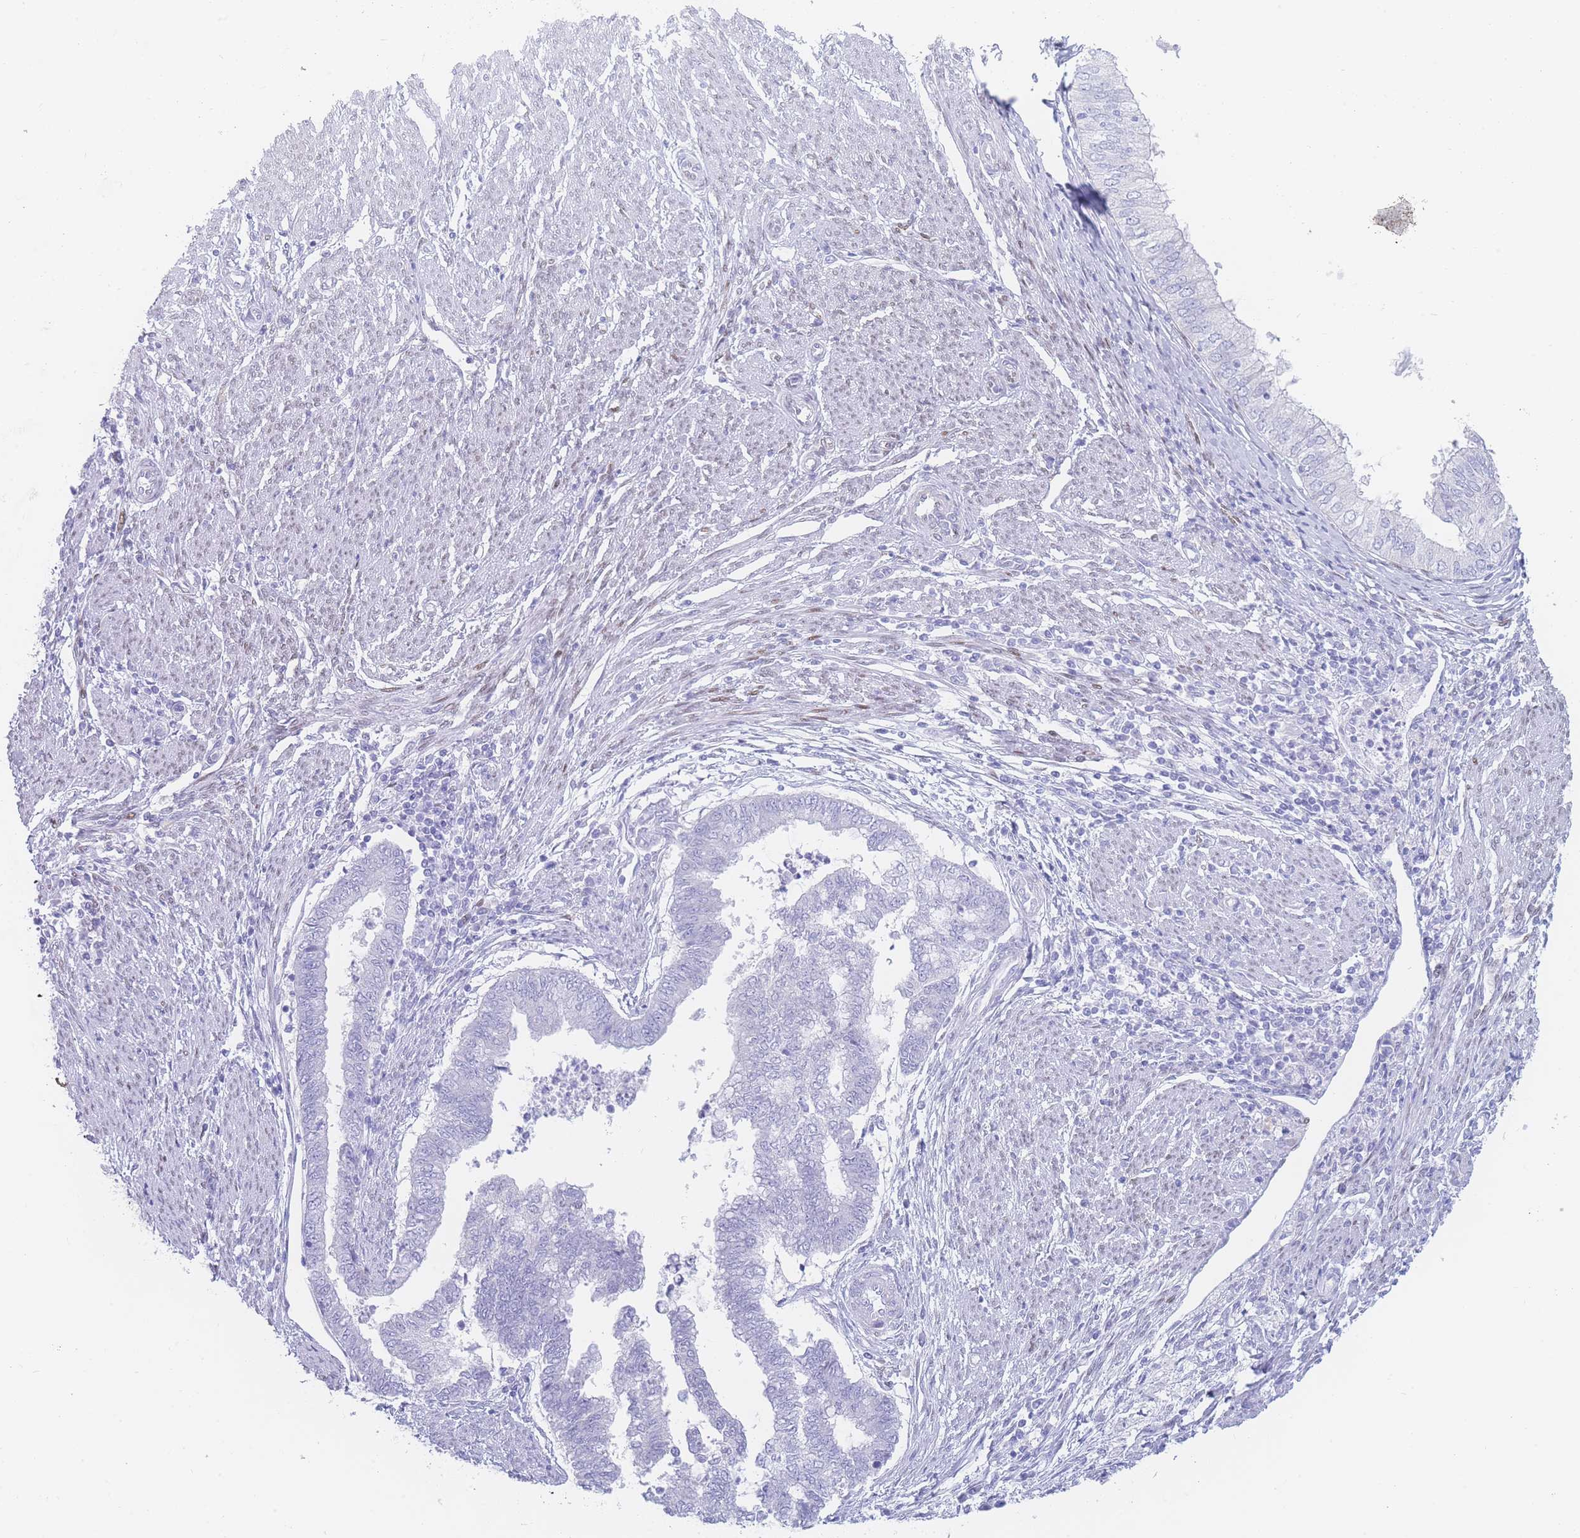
{"staining": {"intensity": "negative", "quantity": "none", "location": "none"}, "tissue": "endometrial cancer", "cell_type": "Tumor cells", "image_type": "cancer", "snomed": [{"axis": "morphology", "description": "Adenocarcinoma, NOS"}, {"axis": "topography", "description": "Endometrium"}], "caption": "A histopathology image of endometrial adenocarcinoma stained for a protein demonstrates no brown staining in tumor cells. (DAB (3,3'-diaminobenzidine) immunohistochemistry (IHC) with hematoxylin counter stain).", "gene": "PSMB5", "patient": {"sex": "female", "age": 79}}